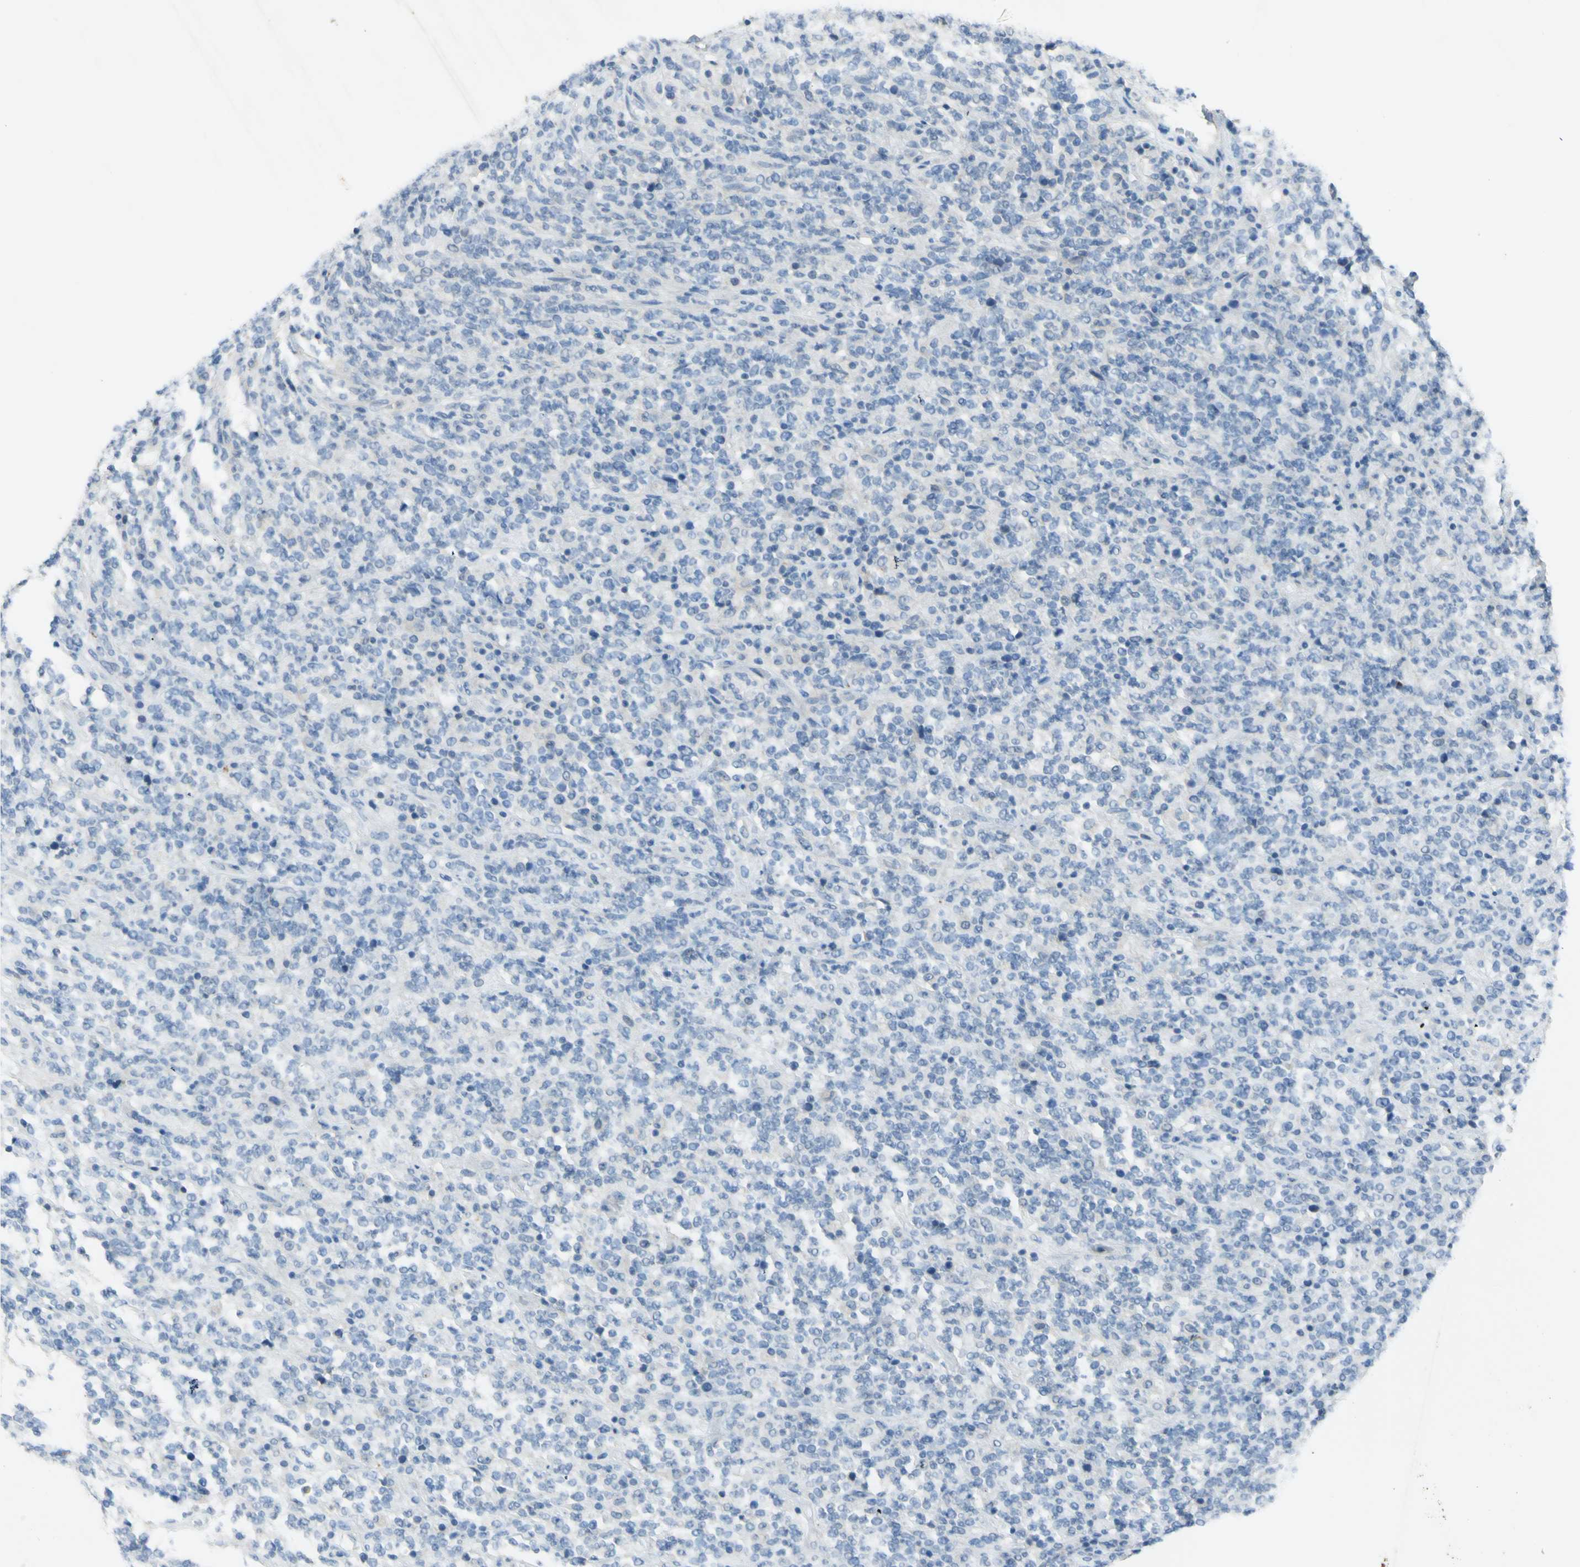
{"staining": {"intensity": "negative", "quantity": "none", "location": "none"}, "tissue": "lymphoma", "cell_type": "Tumor cells", "image_type": "cancer", "snomed": [{"axis": "morphology", "description": "Malignant lymphoma, non-Hodgkin's type, High grade"}, {"axis": "topography", "description": "Soft tissue"}], "caption": "A photomicrograph of human malignant lymphoma, non-Hodgkin's type (high-grade) is negative for staining in tumor cells. Brightfield microscopy of IHC stained with DAB (3,3'-diaminobenzidine) (brown) and hematoxylin (blue), captured at high magnification.", "gene": "GDF15", "patient": {"sex": "male", "age": 18}}